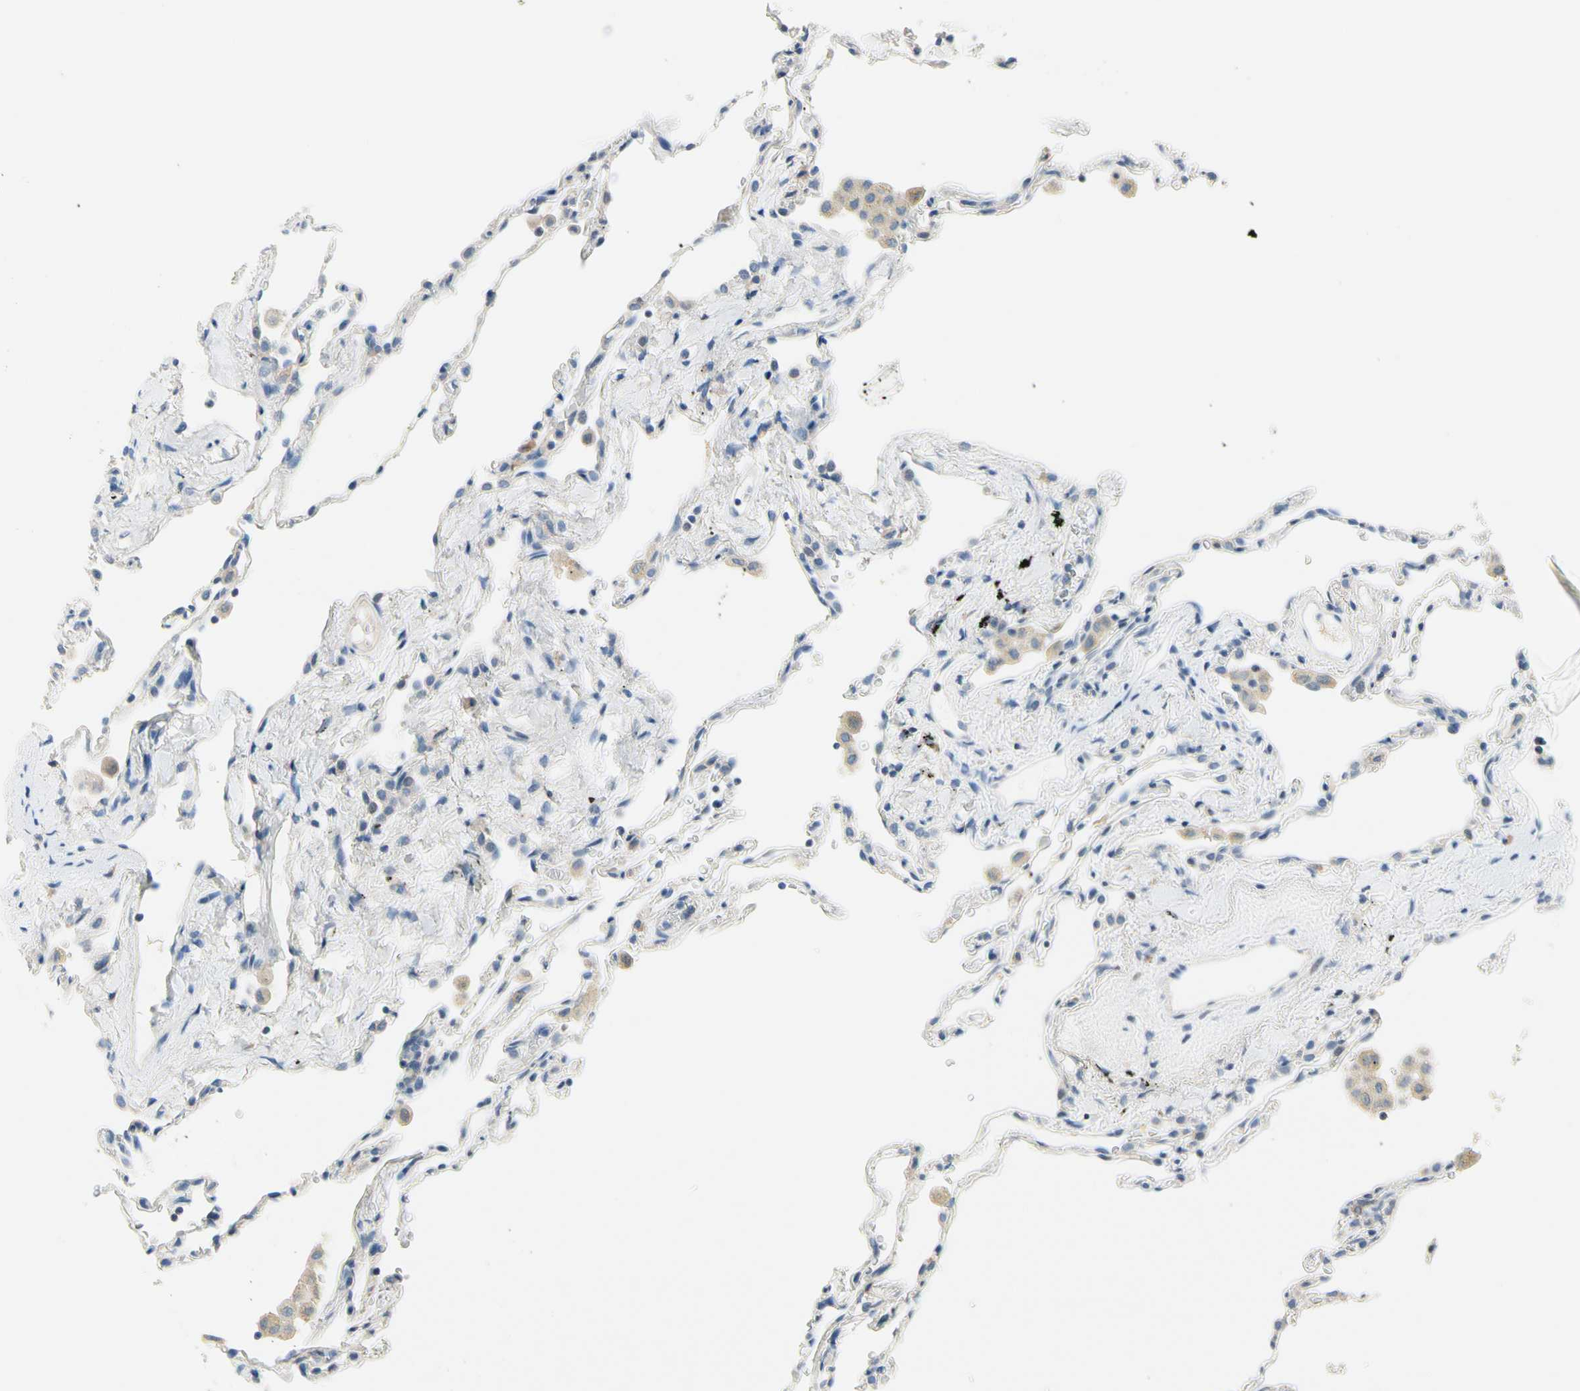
{"staining": {"intensity": "negative", "quantity": "none", "location": "none"}, "tissue": "lung", "cell_type": "Alveolar cells", "image_type": "normal", "snomed": [{"axis": "morphology", "description": "Normal tissue, NOS"}, {"axis": "topography", "description": "Lung"}], "caption": "DAB immunohistochemical staining of unremarkable human lung reveals no significant positivity in alveolar cells.", "gene": "CKAP2", "patient": {"sex": "male", "age": 59}}